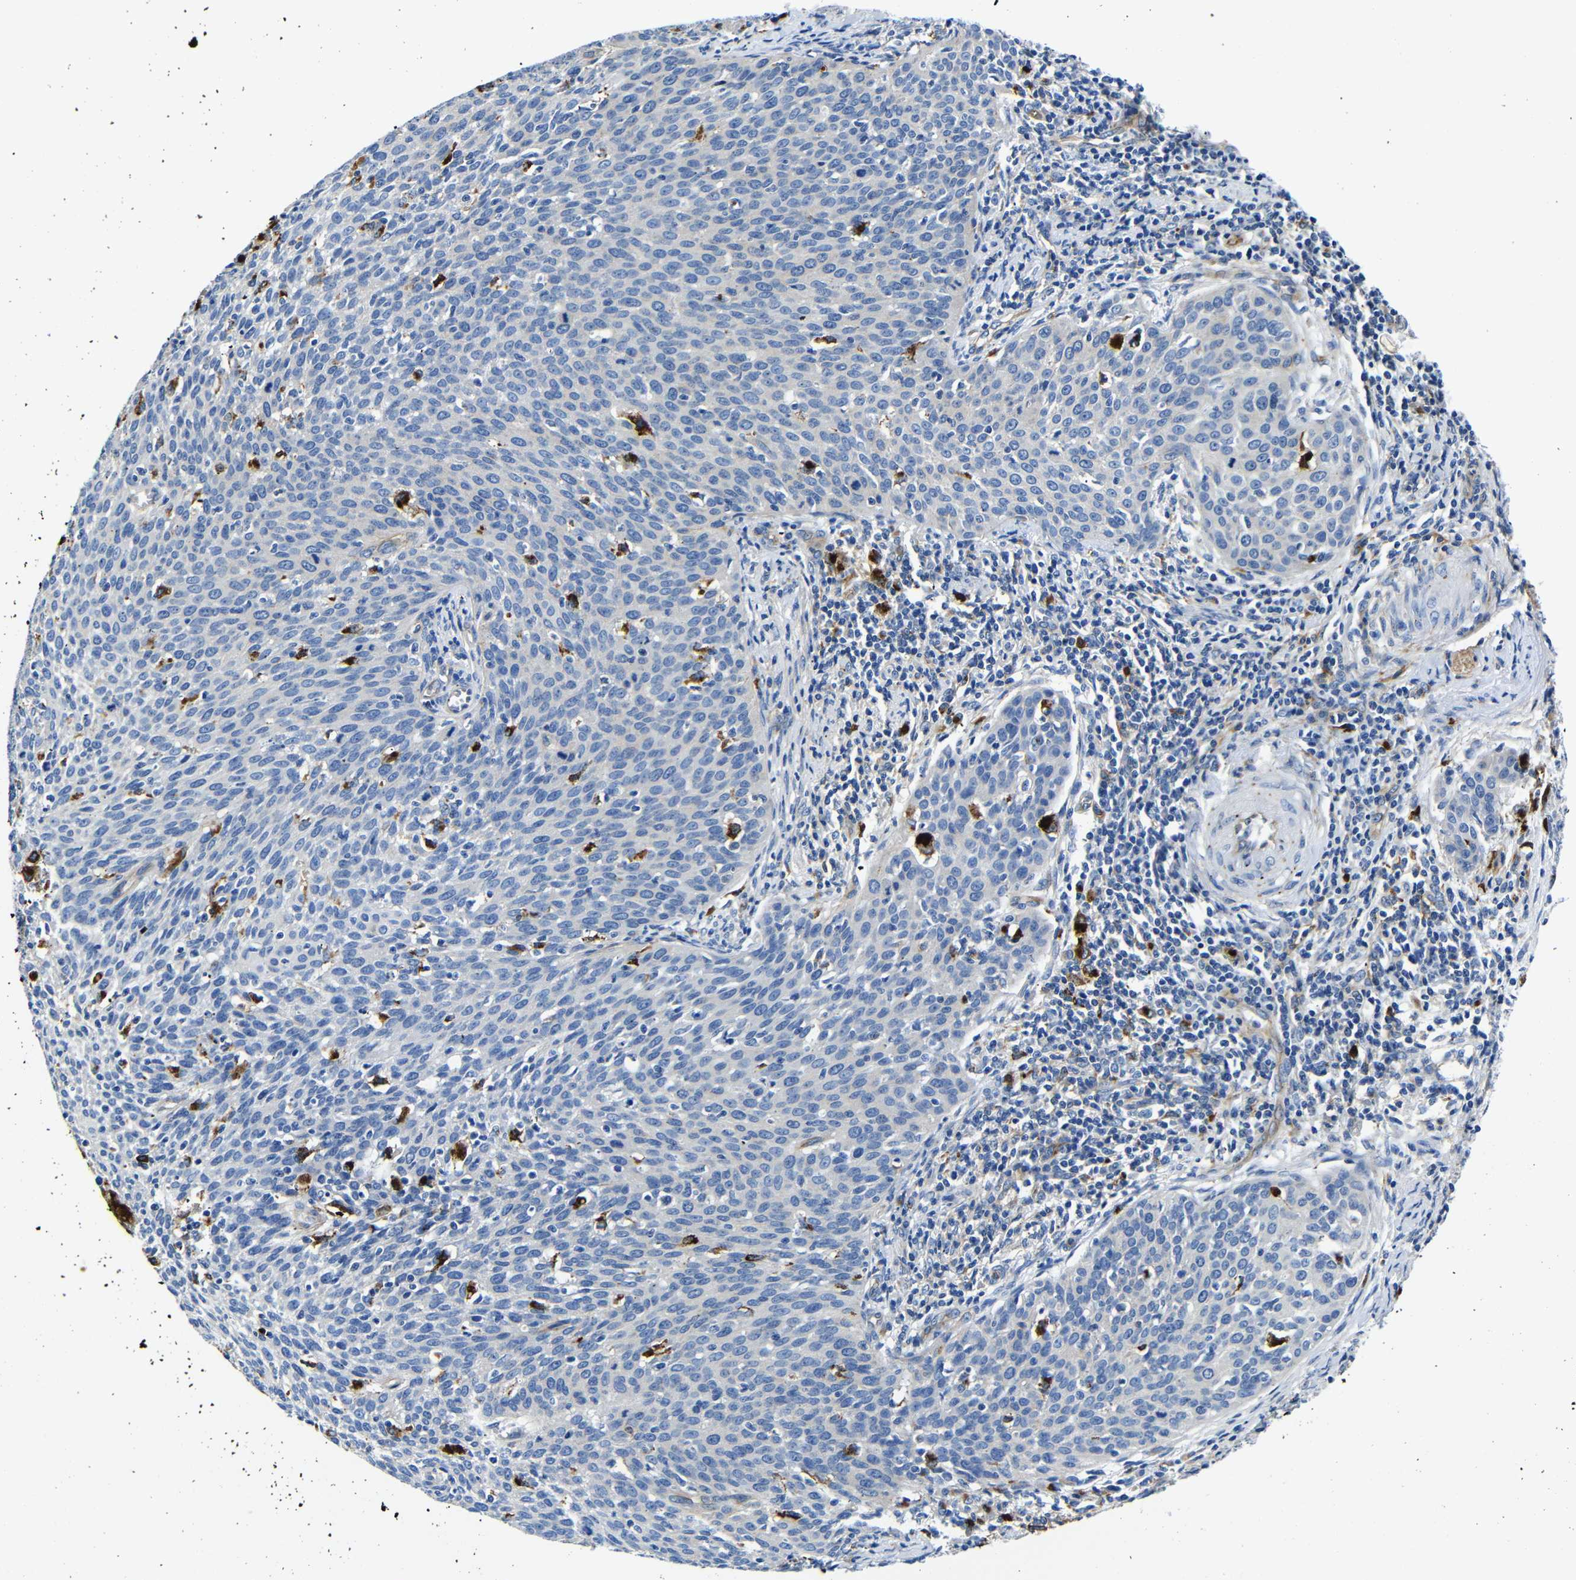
{"staining": {"intensity": "negative", "quantity": "none", "location": "none"}, "tissue": "cervical cancer", "cell_type": "Tumor cells", "image_type": "cancer", "snomed": [{"axis": "morphology", "description": "Squamous cell carcinoma, NOS"}, {"axis": "topography", "description": "Cervix"}], "caption": "Immunohistochemistry image of human cervical squamous cell carcinoma stained for a protein (brown), which displays no positivity in tumor cells.", "gene": "GIMAP2", "patient": {"sex": "female", "age": 38}}